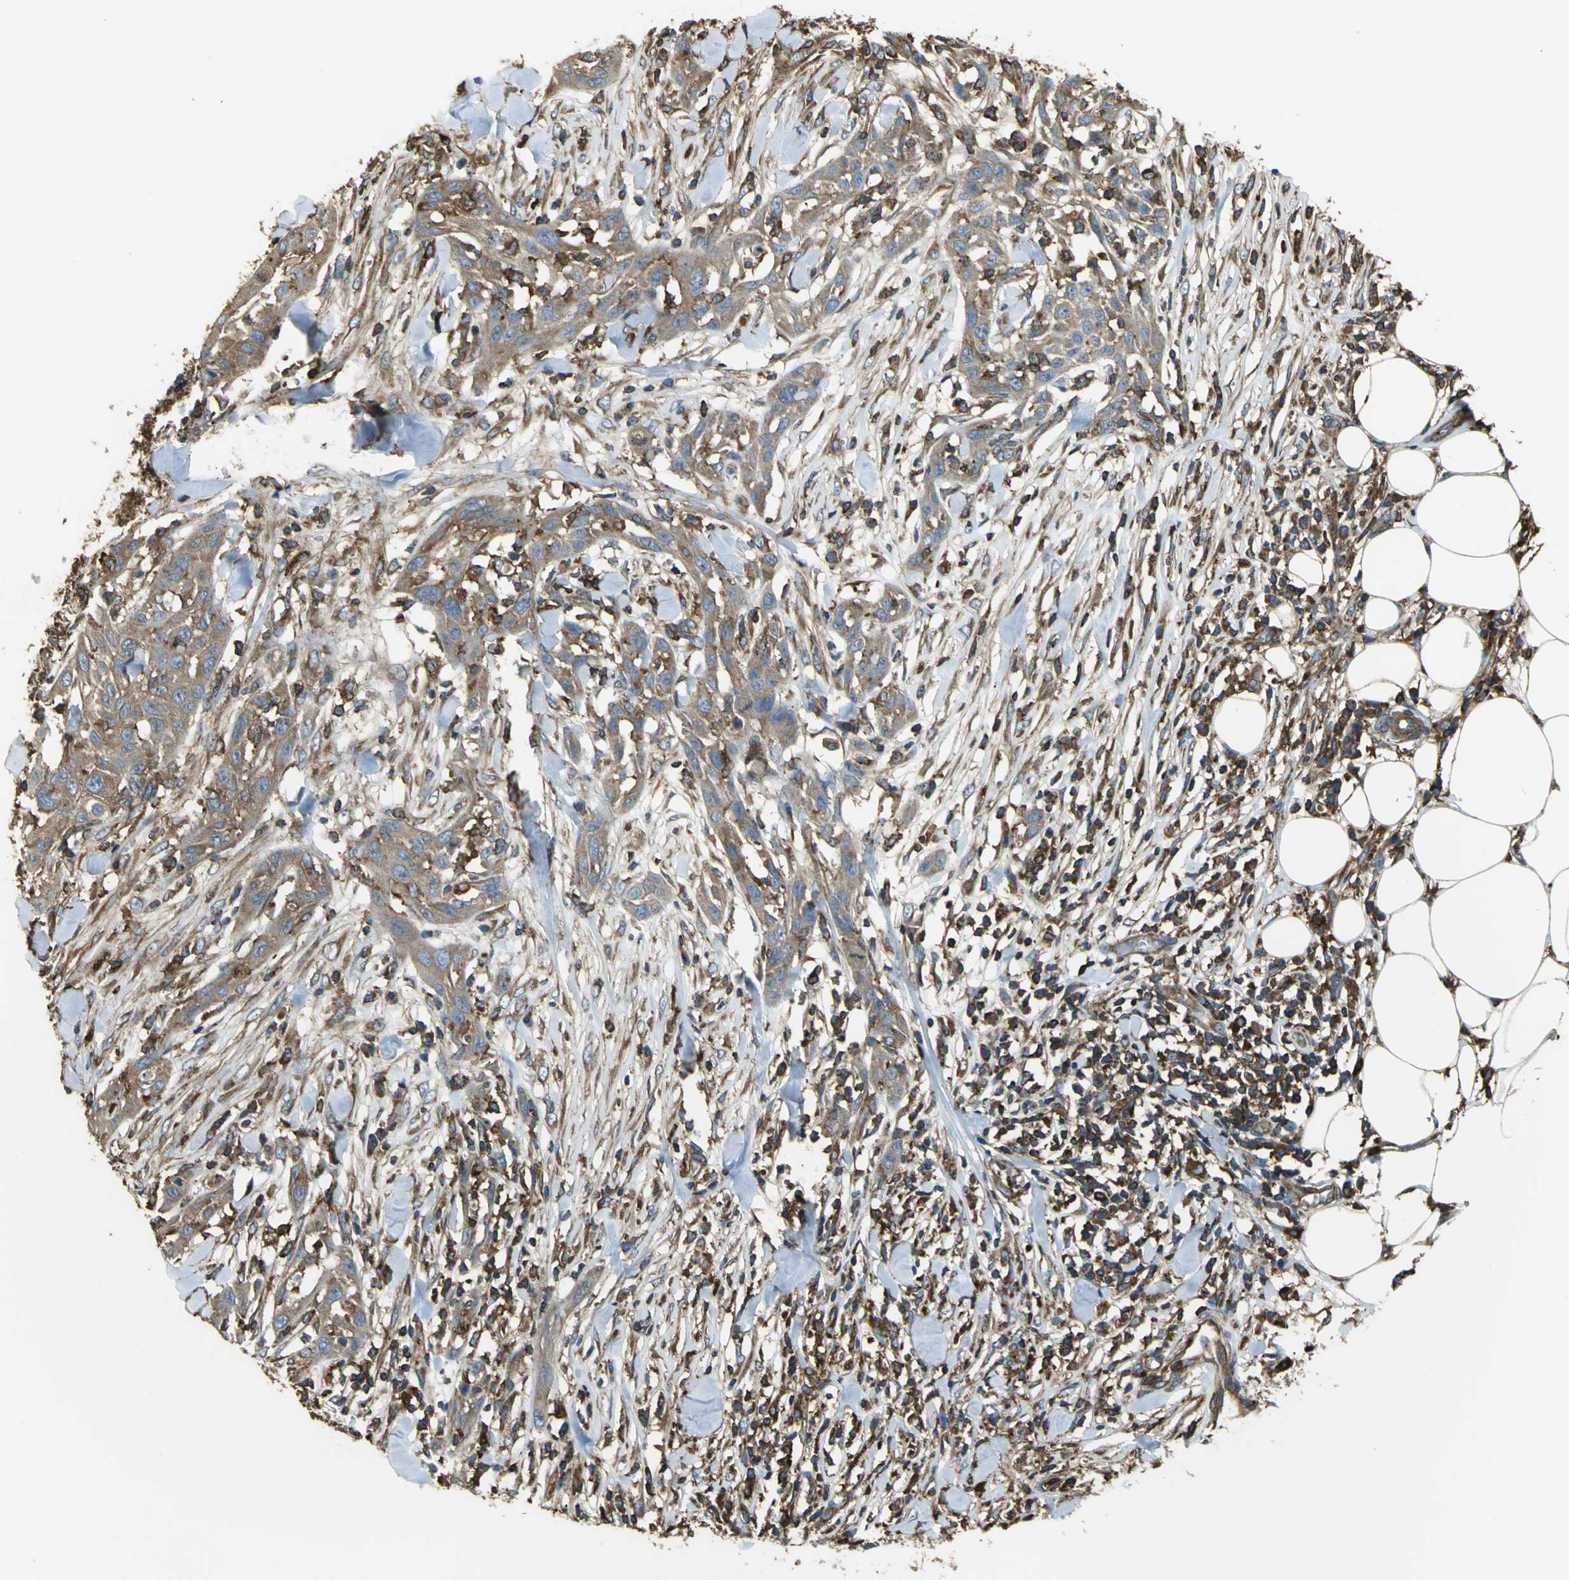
{"staining": {"intensity": "moderate", "quantity": "25%-75%", "location": "cytoplasmic/membranous"}, "tissue": "skin cancer", "cell_type": "Tumor cells", "image_type": "cancer", "snomed": [{"axis": "morphology", "description": "Squamous cell carcinoma, NOS"}, {"axis": "topography", "description": "Skin"}], "caption": "Protein analysis of skin cancer (squamous cell carcinoma) tissue displays moderate cytoplasmic/membranous staining in about 25%-75% of tumor cells. (brown staining indicates protein expression, while blue staining denotes nuclei).", "gene": "TLN1", "patient": {"sex": "male", "age": 24}}